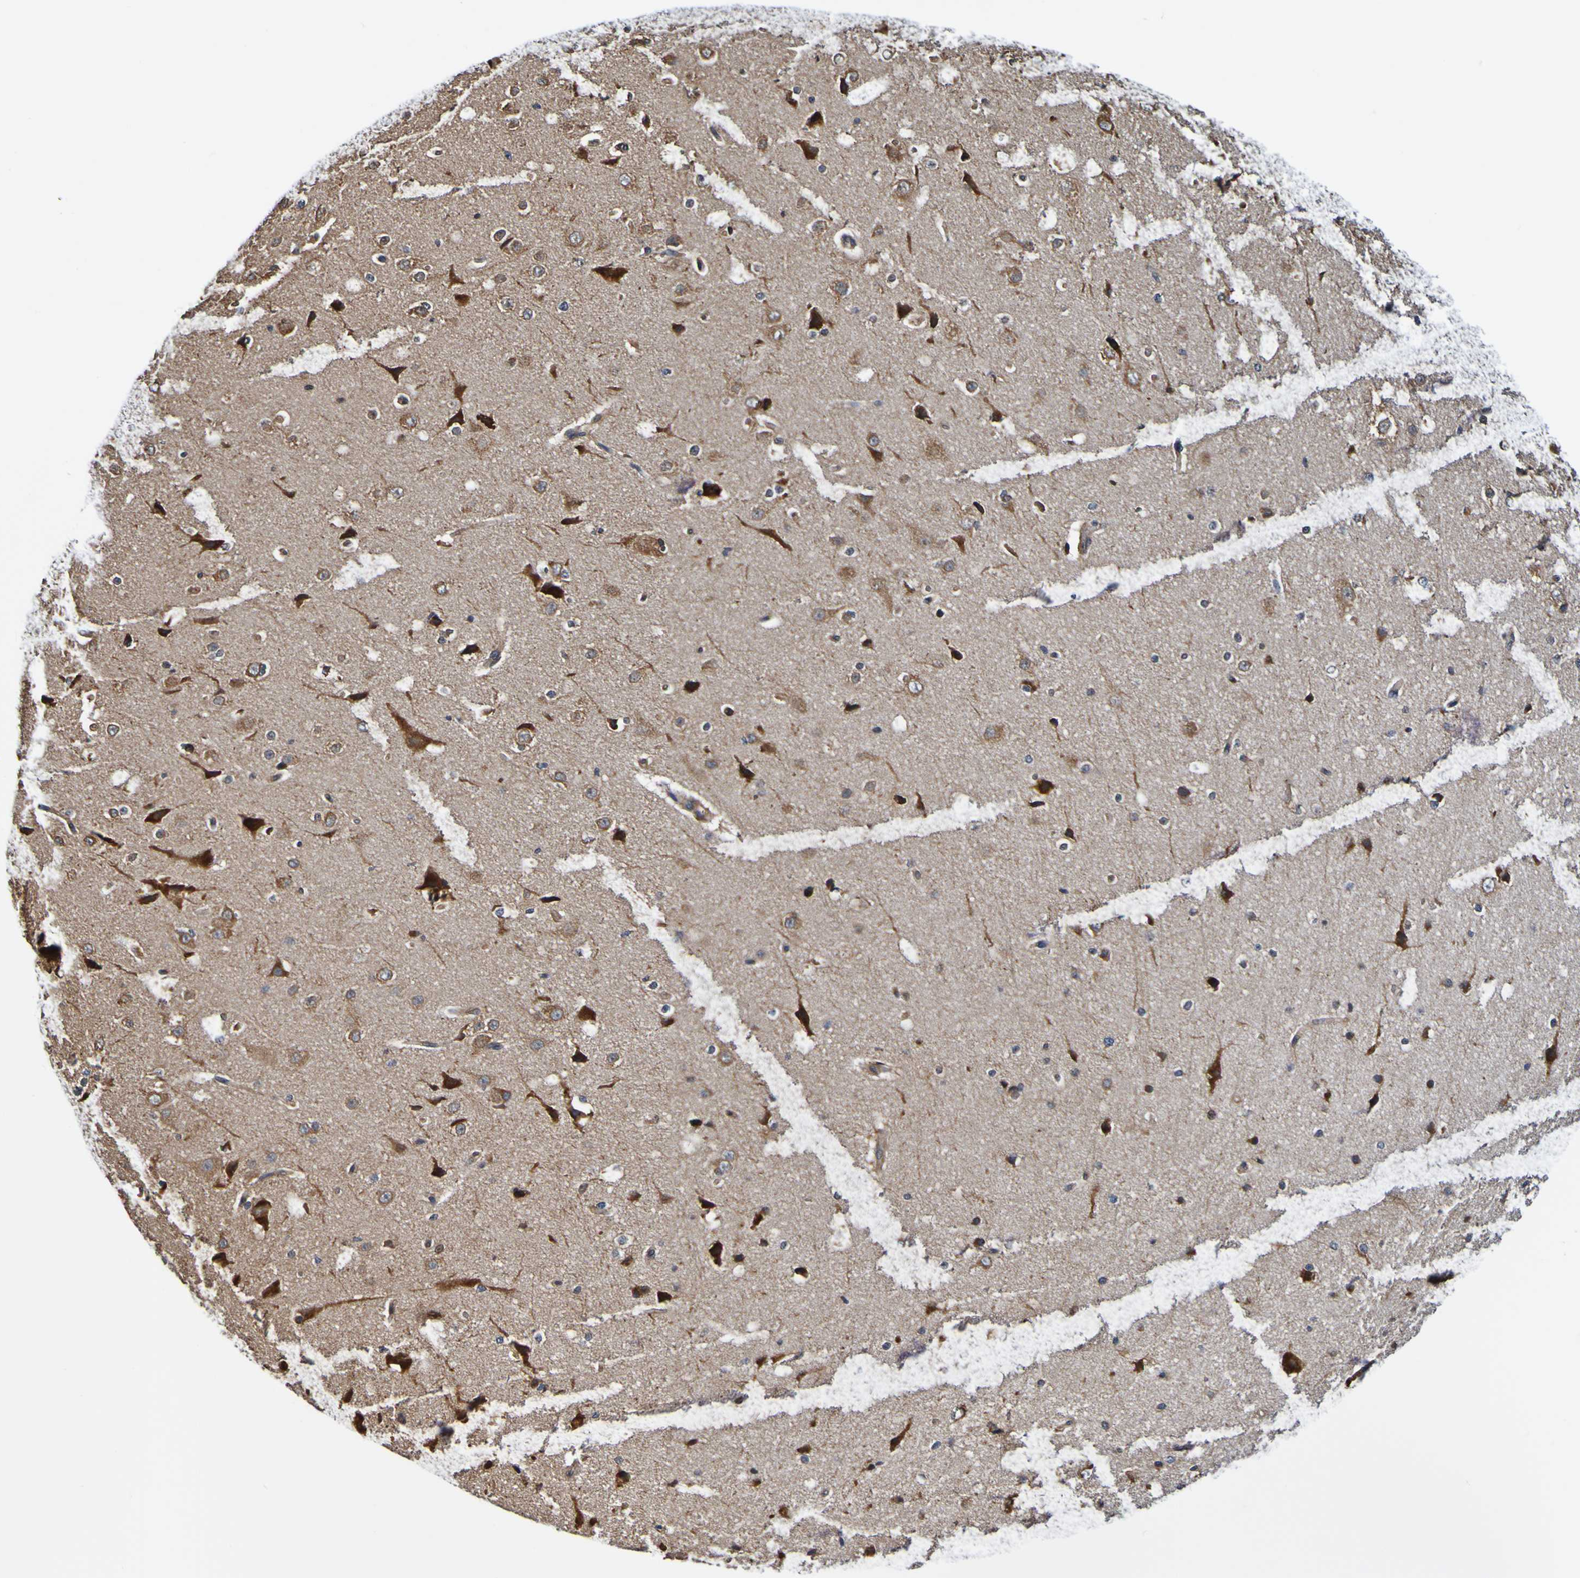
{"staining": {"intensity": "weak", "quantity": ">75%", "location": "cytoplasmic/membranous"}, "tissue": "cerebral cortex", "cell_type": "Endothelial cells", "image_type": "normal", "snomed": [{"axis": "morphology", "description": "Normal tissue, NOS"}, {"axis": "morphology", "description": "Developmental malformation"}, {"axis": "topography", "description": "Cerebral cortex"}], "caption": "A brown stain shows weak cytoplasmic/membranous expression of a protein in endothelial cells of normal human cerebral cortex. (IHC, brightfield microscopy, high magnification).", "gene": "AXIN1", "patient": {"sex": "female", "age": 30}}